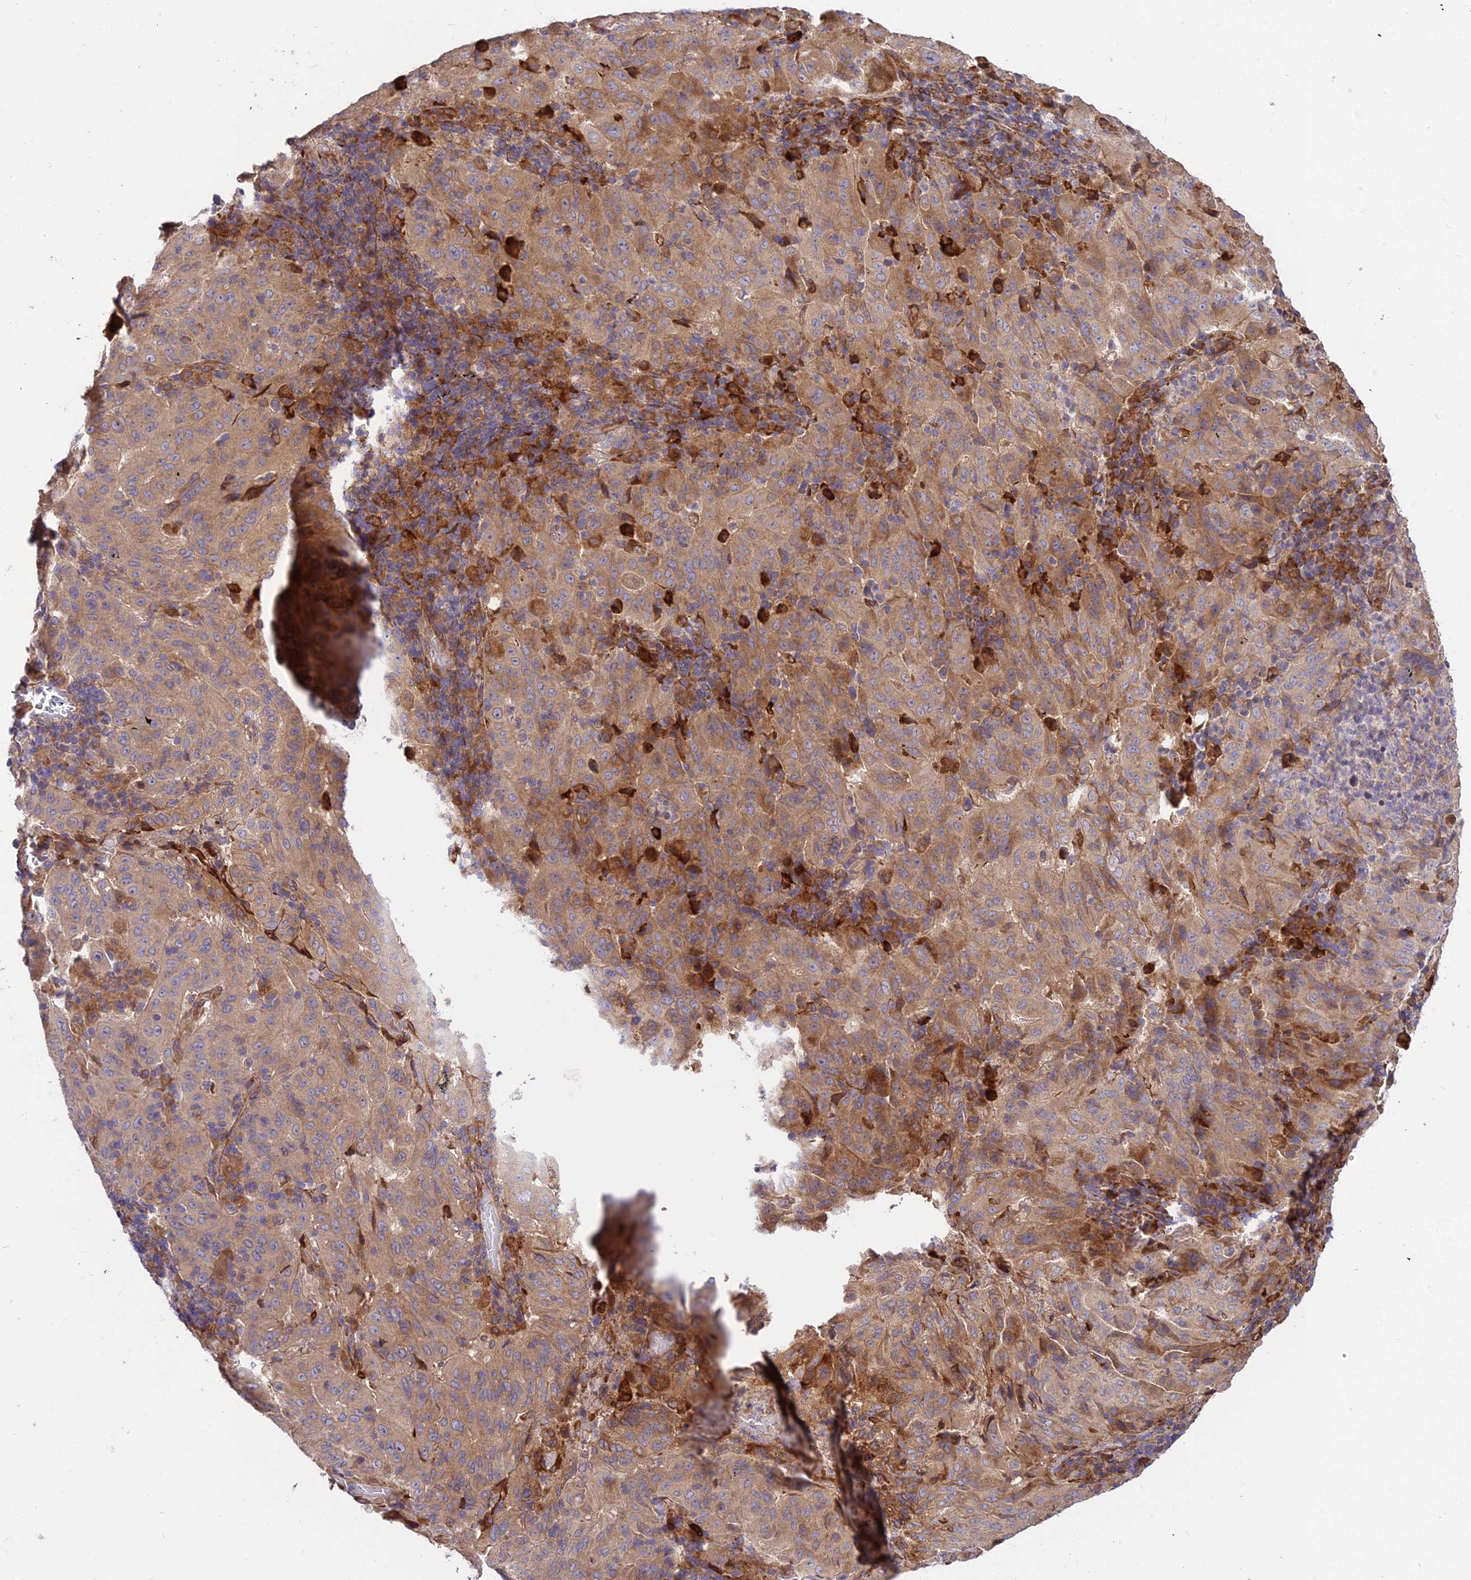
{"staining": {"intensity": "moderate", "quantity": ">75%", "location": "cytoplasmic/membranous"}, "tissue": "pancreatic cancer", "cell_type": "Tumor cells", "image_type": "cancer", "snomed": [{"axis": "morphology", "description": "Adenocarcinoma, NOS"}, {"axis": "topography", "description": "Pancreas"}], "caption": "The immunohistochemical stain shows moderate cytoplasmic/membranous expression in tumor cells of pancreatic adenocarcinoma tissue.", "gene": "ROCK1", "patient": {"sex": "male", "age": 63}}